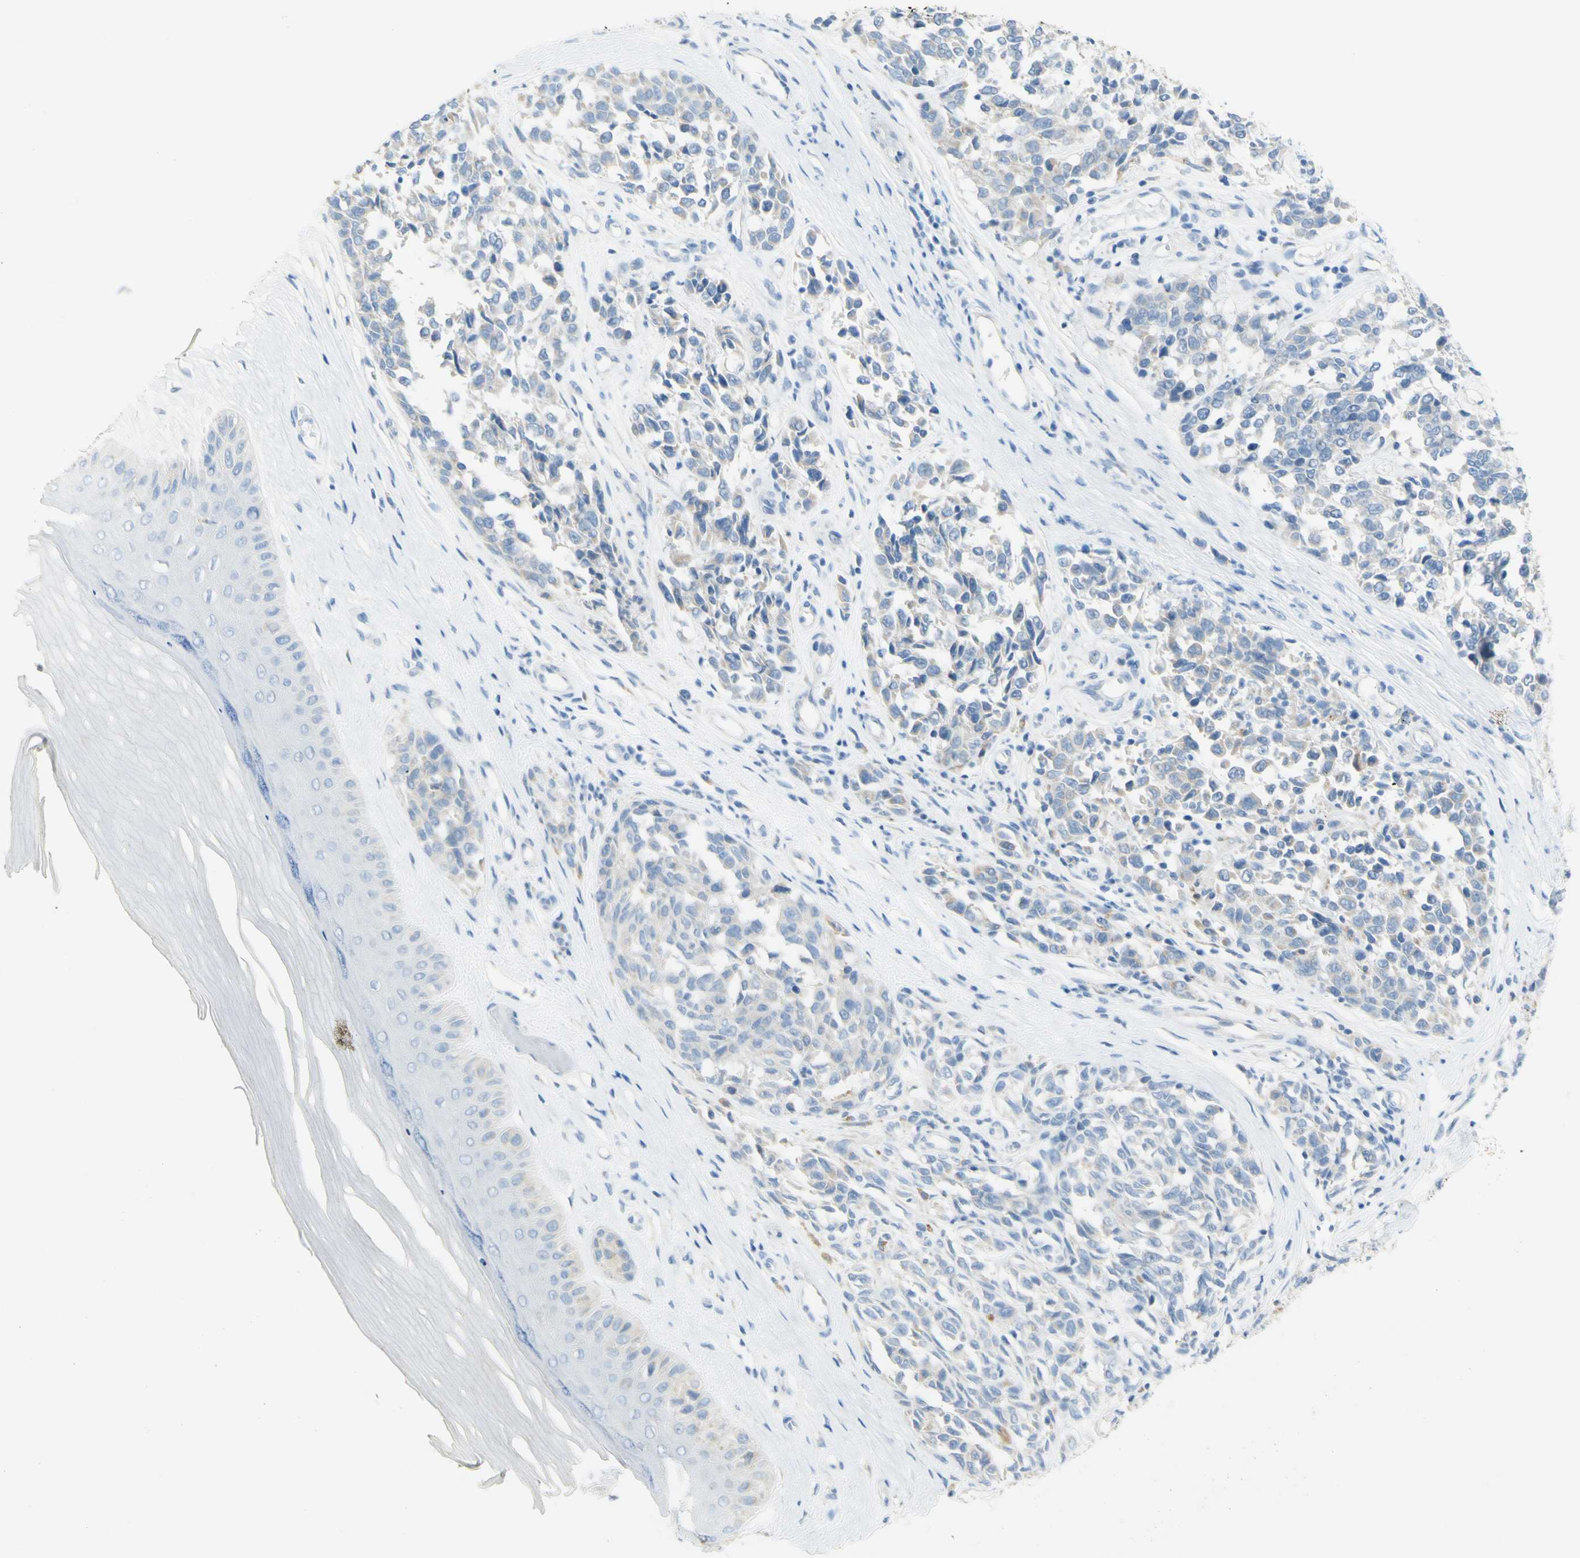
{"staining": {"intensity": "weak", "quantity": "<25%", "location": "cytoplasmic/membranous"}, "tissue": "melanoma", "cell_type": "Tumor cells", "image_type": "cancer", "snomed": [{"axis": "morphology", "description": "Malignant melanoma, NOS"}, {"axis": "topography", "description": "Skin"}], "caption": "This is an immunohistochemistry (IHC) histopathology image of melanoma. There is no positivity in tumor cells.", "gene": "TSPAN1", "patient": {"sex": "female", "age": 64}}